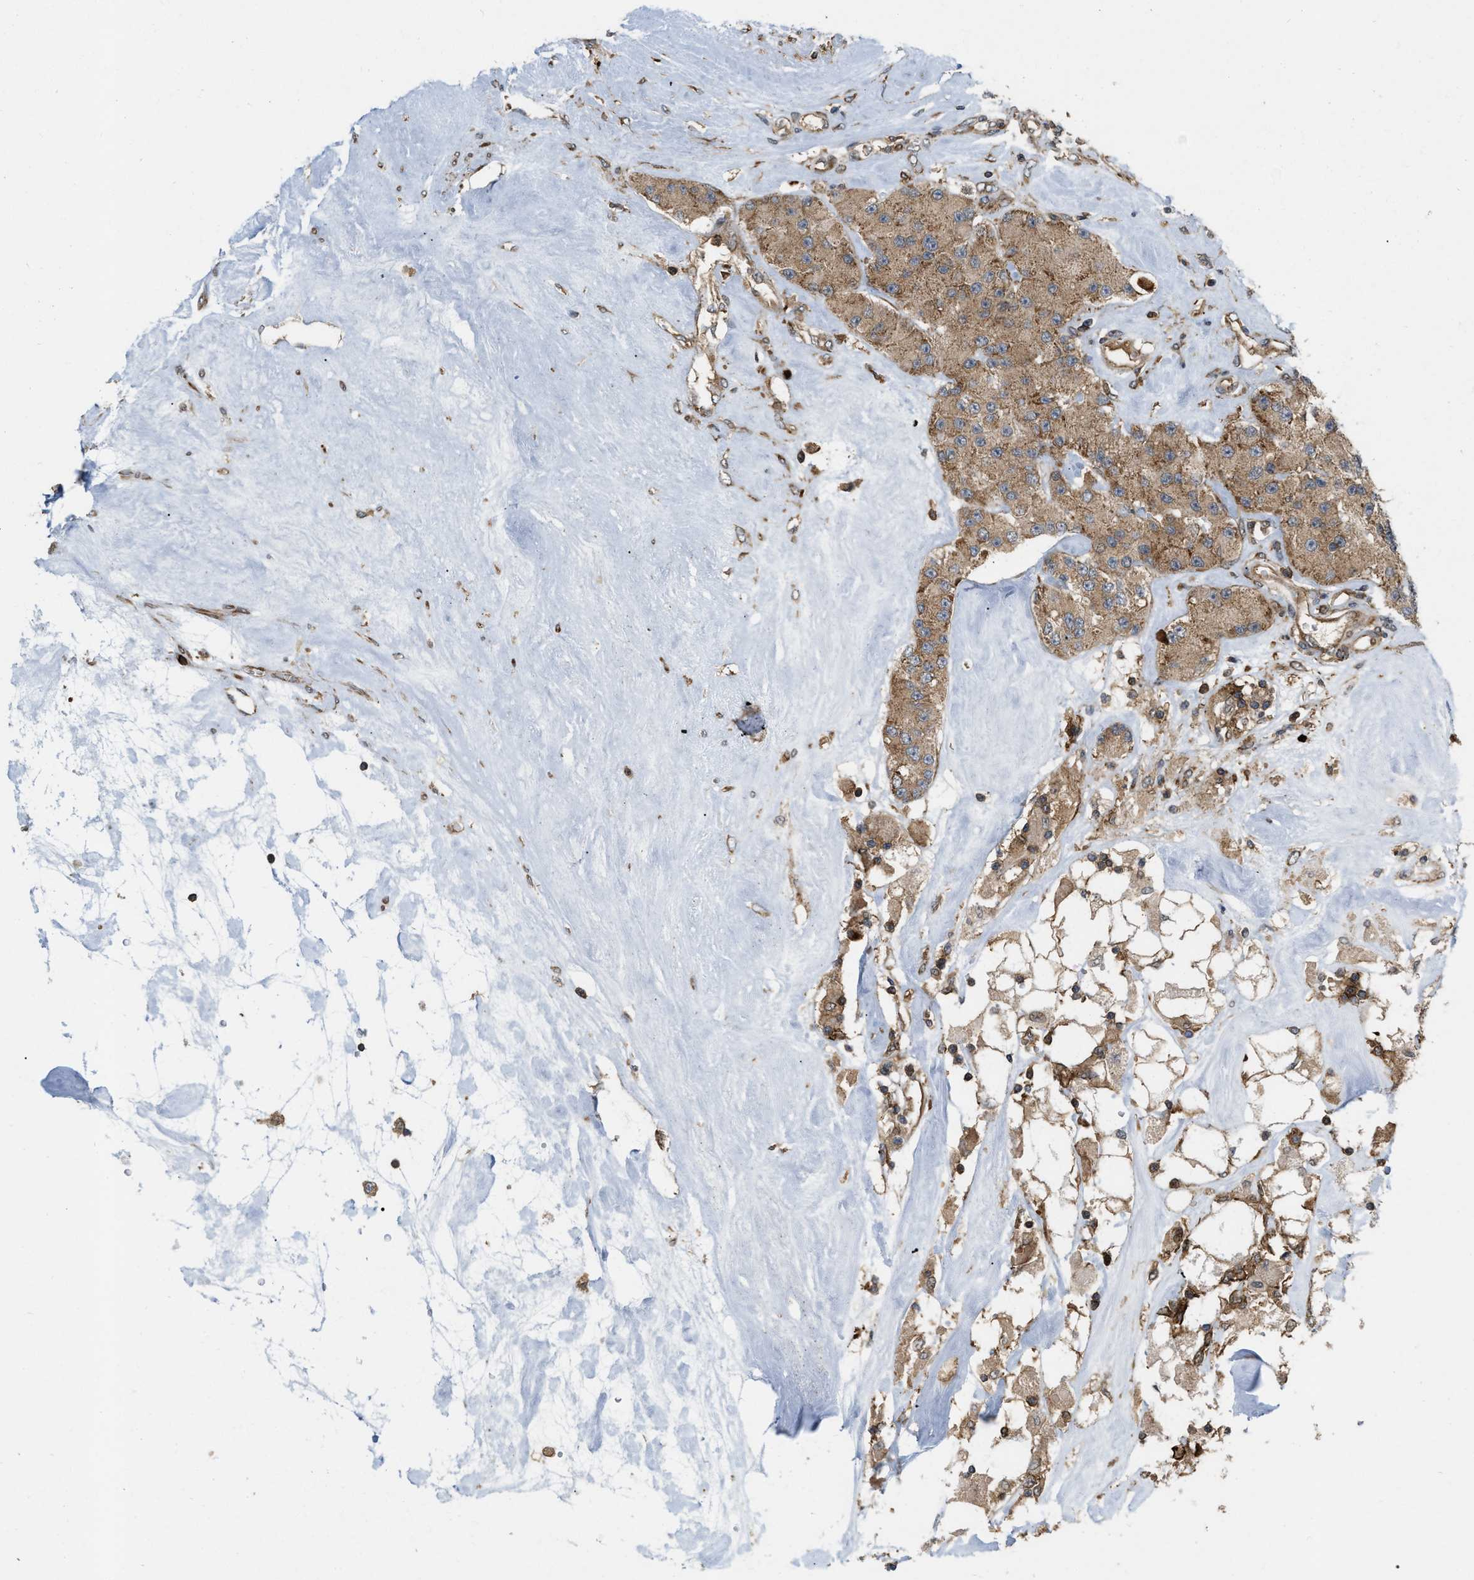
{"staining": {"intensity": "moderate", "quantity": ">75%", "location": "cytoplasmic/membranous"}, "tissue": "carcinoid", "cell_type": "Tumor cells", "image_type": "cancer", "snomed": [{"axis": "morphology", "description": "Carcinoid, malignant, NOS"}, {"axis": "topography", "description": "Pancreas"}], "caption": "There is medium levels of moderate cytoplasmic/membranous expression in tumor cells of carcinoid, as demonstrated by immunohistochemical staining (brown color).", "gene": "IQCE", "patient": {"sex": "male", "age": 41}}